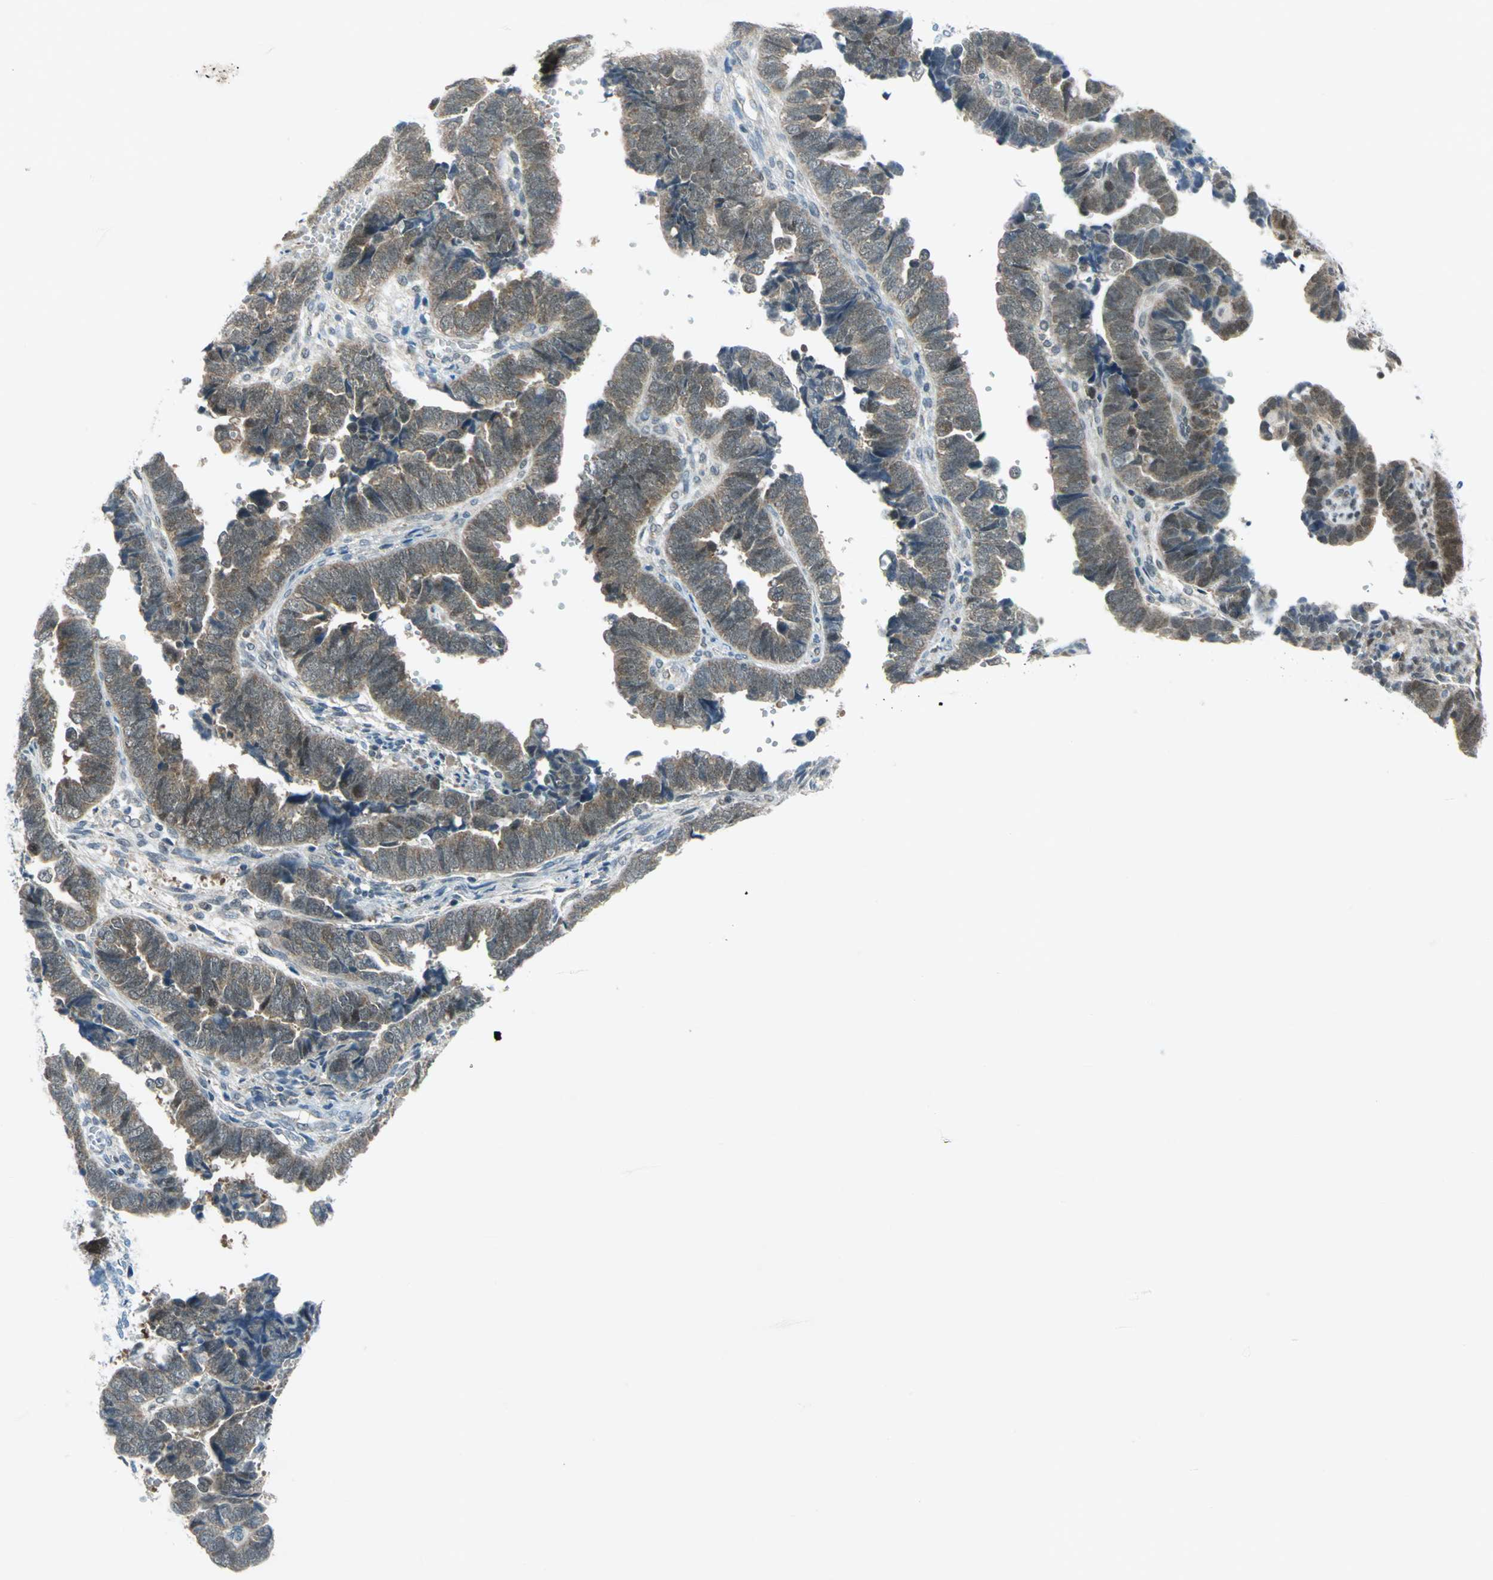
{"staining": {"intensity": "moderate", "quantity": "<25%", "location": "cytoplasmic/membranous,nuclear"}, "tissue": "endometrial cancer", "cell_type": "Tumor cells", "image_type": "cancer", "snomed": [{"axis": "morphology", "description": "Adenocarcinoma, NOS"}, {"axis": "topography", "description": "Endometrium"}], "caption": "Endometrial cancer stained with a protein marker exhibits moderate staining in tumor cells.", "gene": "PIN1", "patient": {"sex": "female", "age": 75}}